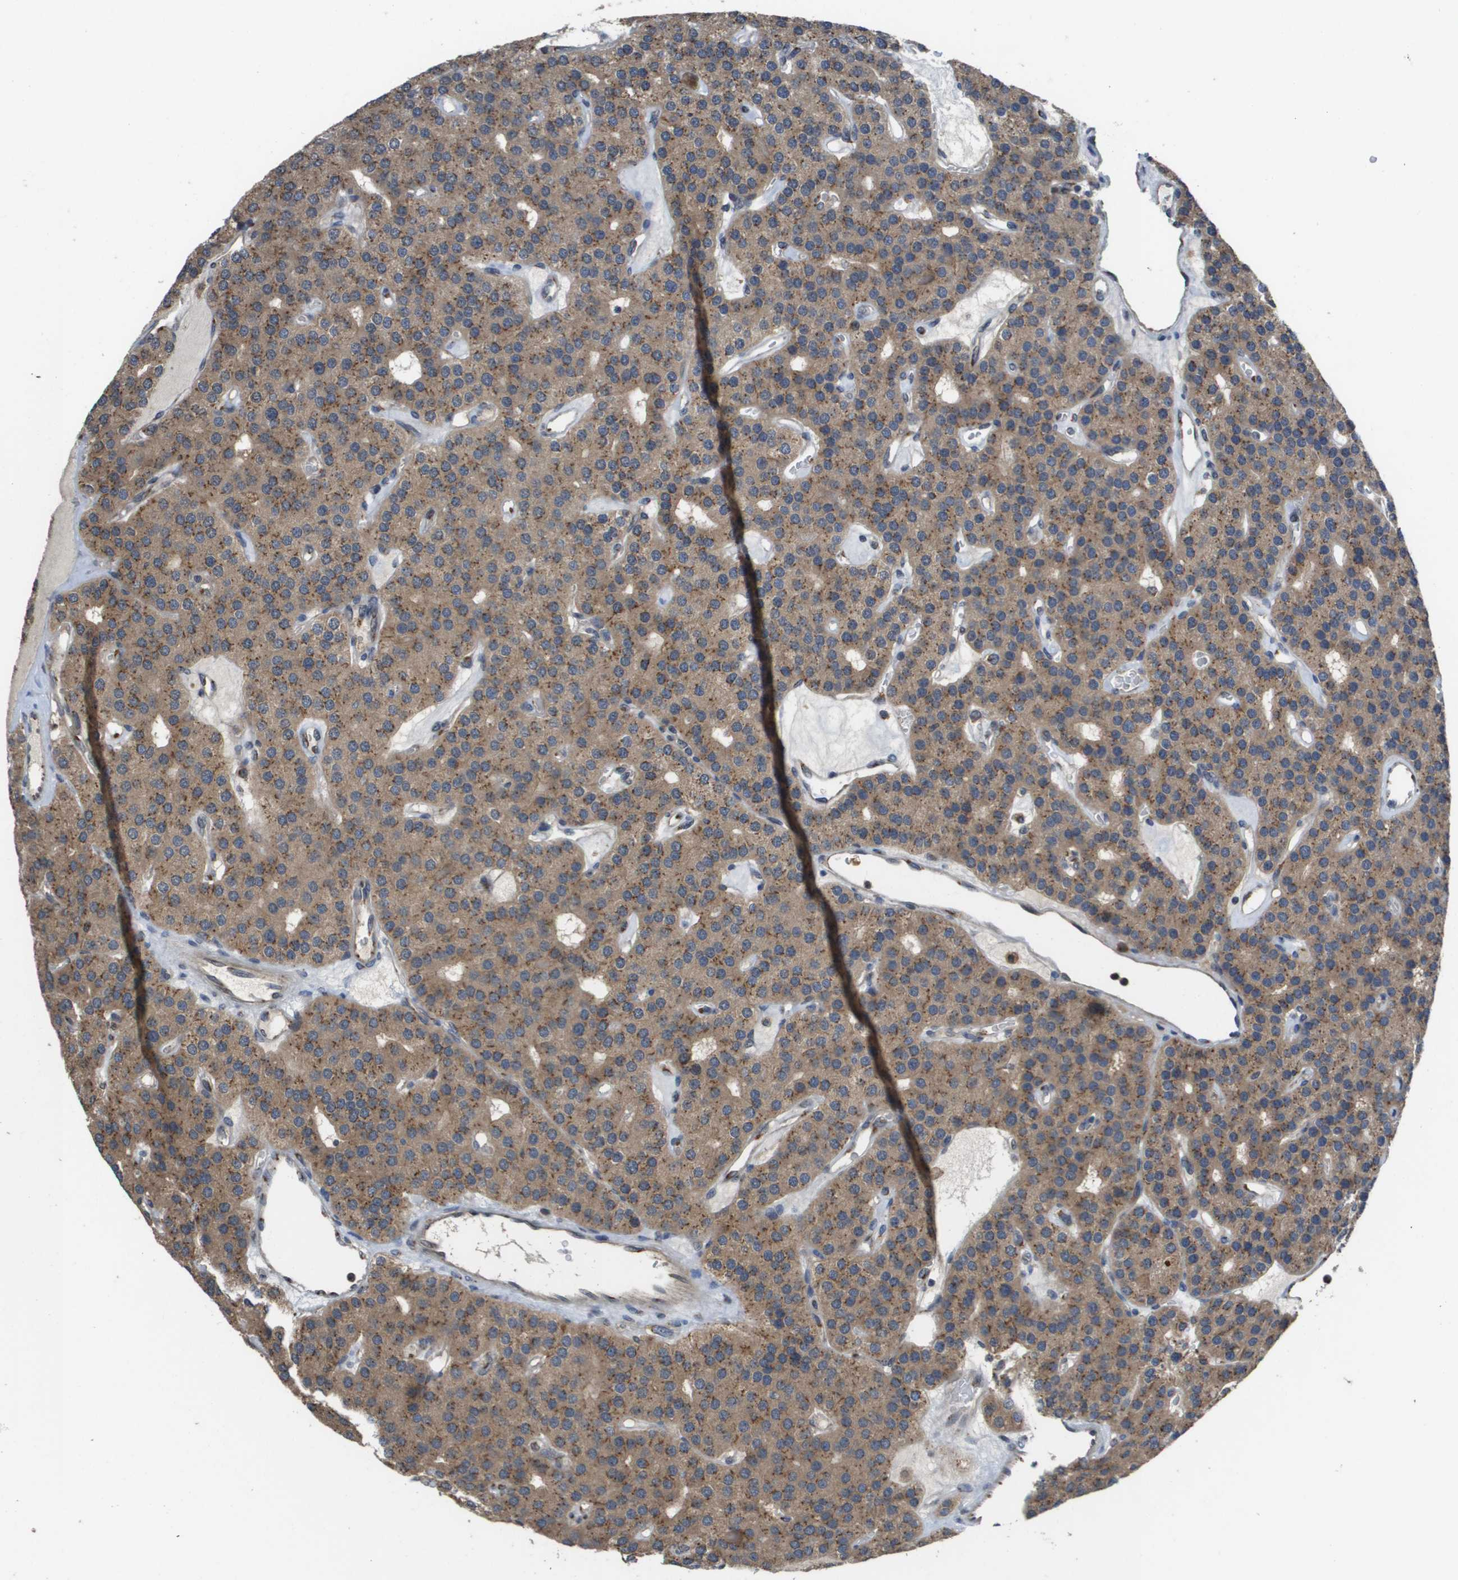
{"staining": {"intensity": "moderate", "quantity": ">75%", "location": "cytoplasmic/membranous"}, "tissue": "parathyroid gland", "cell_type": "Glandular cells", "image_type": "normal", "snomed": [{"axis": "morphology", "description": "Normal tissue, NOS"}, {"axis": "morphology", "description": "Adenoma, NOS"}, {"axis": "topography", "description": "Parathyroid gland"}], "caption": "Human parathyroid gland stained for a protein (brown) shows moderate cytoplasmic/membranous positive positivity in approximately >75% of glandular cells.", "gene": "PCK1", "patient": {"sex": "female", "age": 86}}